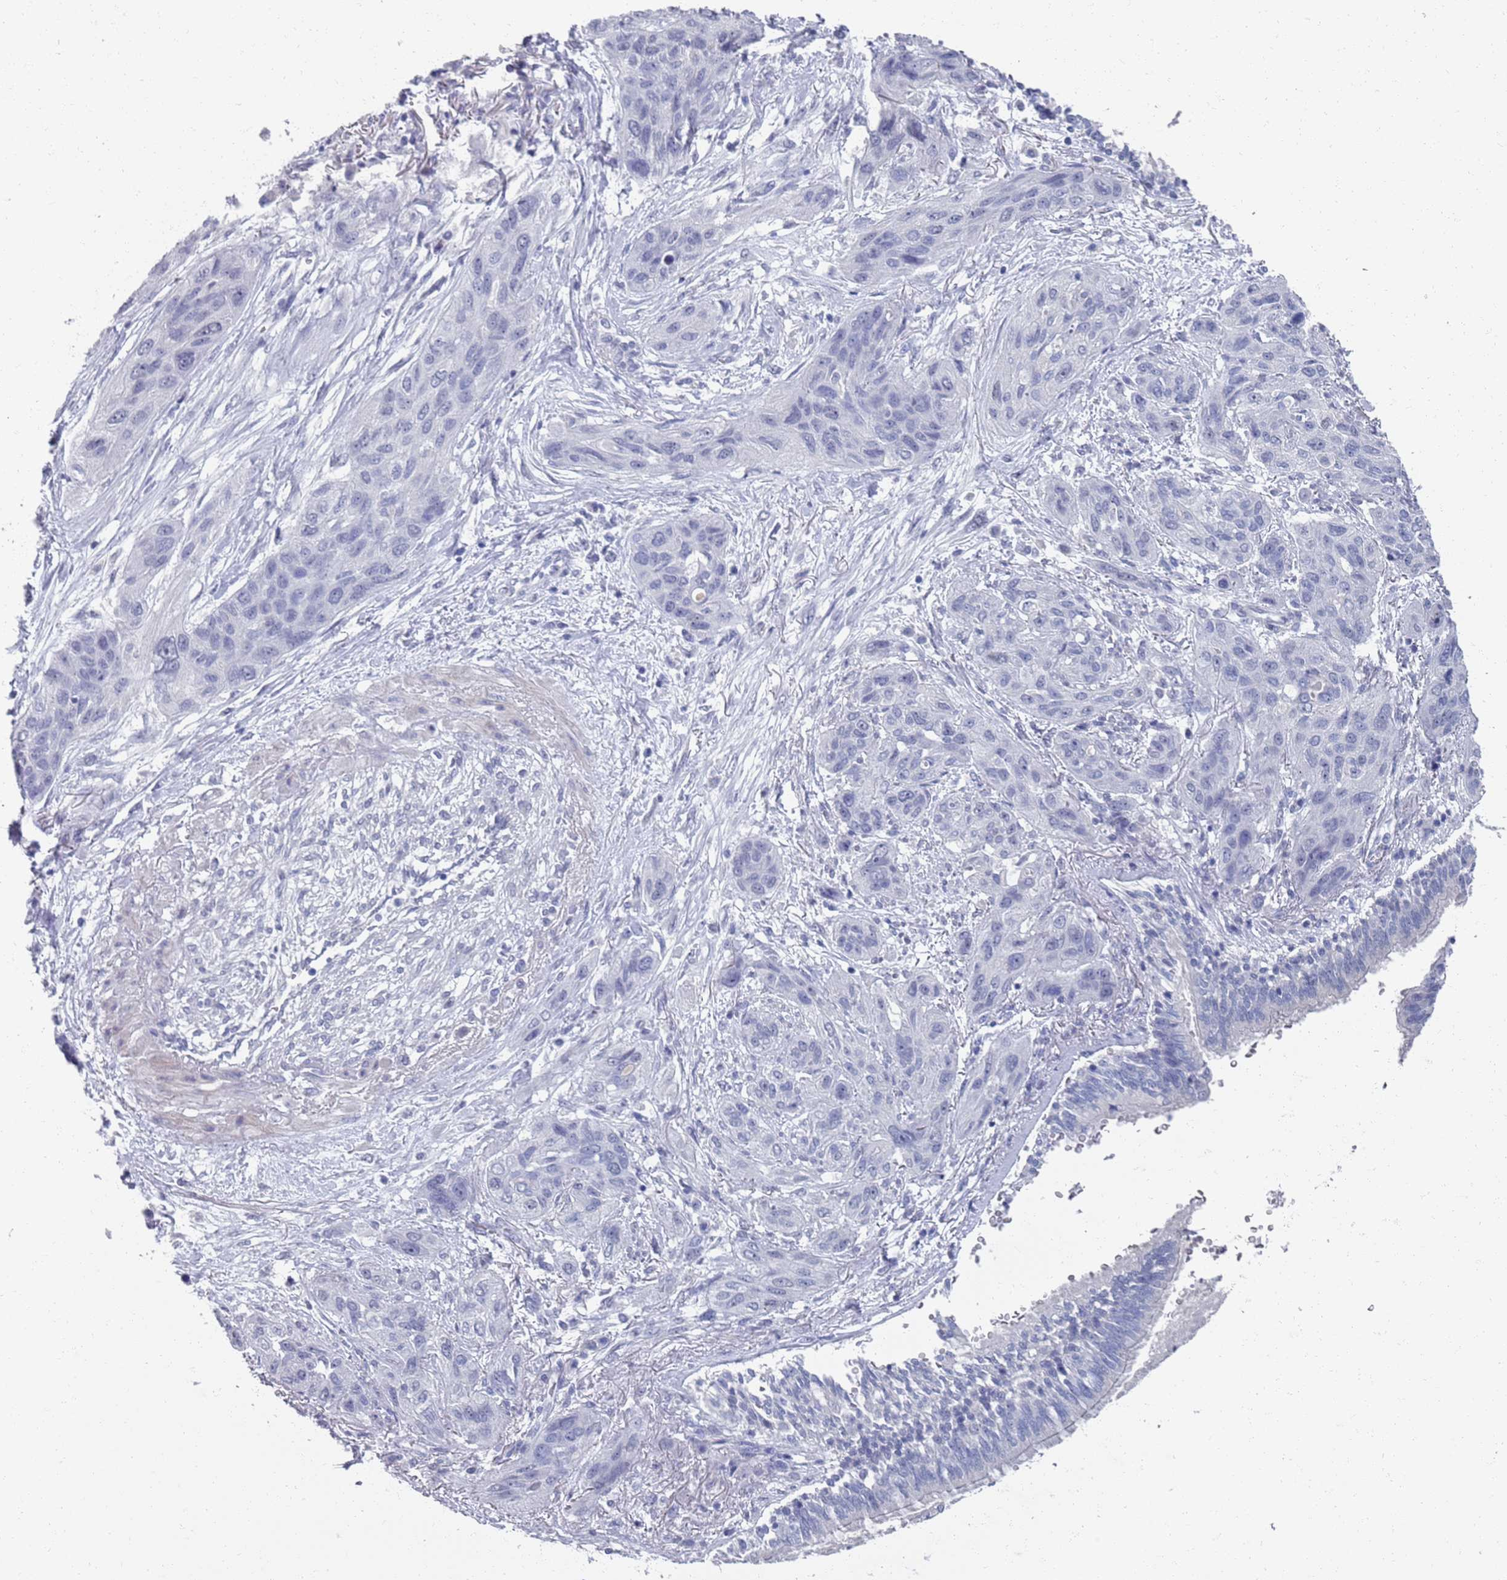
{"staining": {"intensity": "negative", "quantity": "none", "location": "none"}, "tissue": "lung cancer", "cell_type": "Tumor cells", "image_type": "cancer", "snomed": [{"axis": "morphology", "description": "Squamous cell carcinoma, NOS"}, {"axis": "topography", "description": "Lung"}], "caption": "Immunohistochemistry (IHC) image of lung cancer stained for a protein (brown), which reveals no staining in tumor cells.", "gene": "SAMD1", "patient": {"sex": "female", "age": 70}}